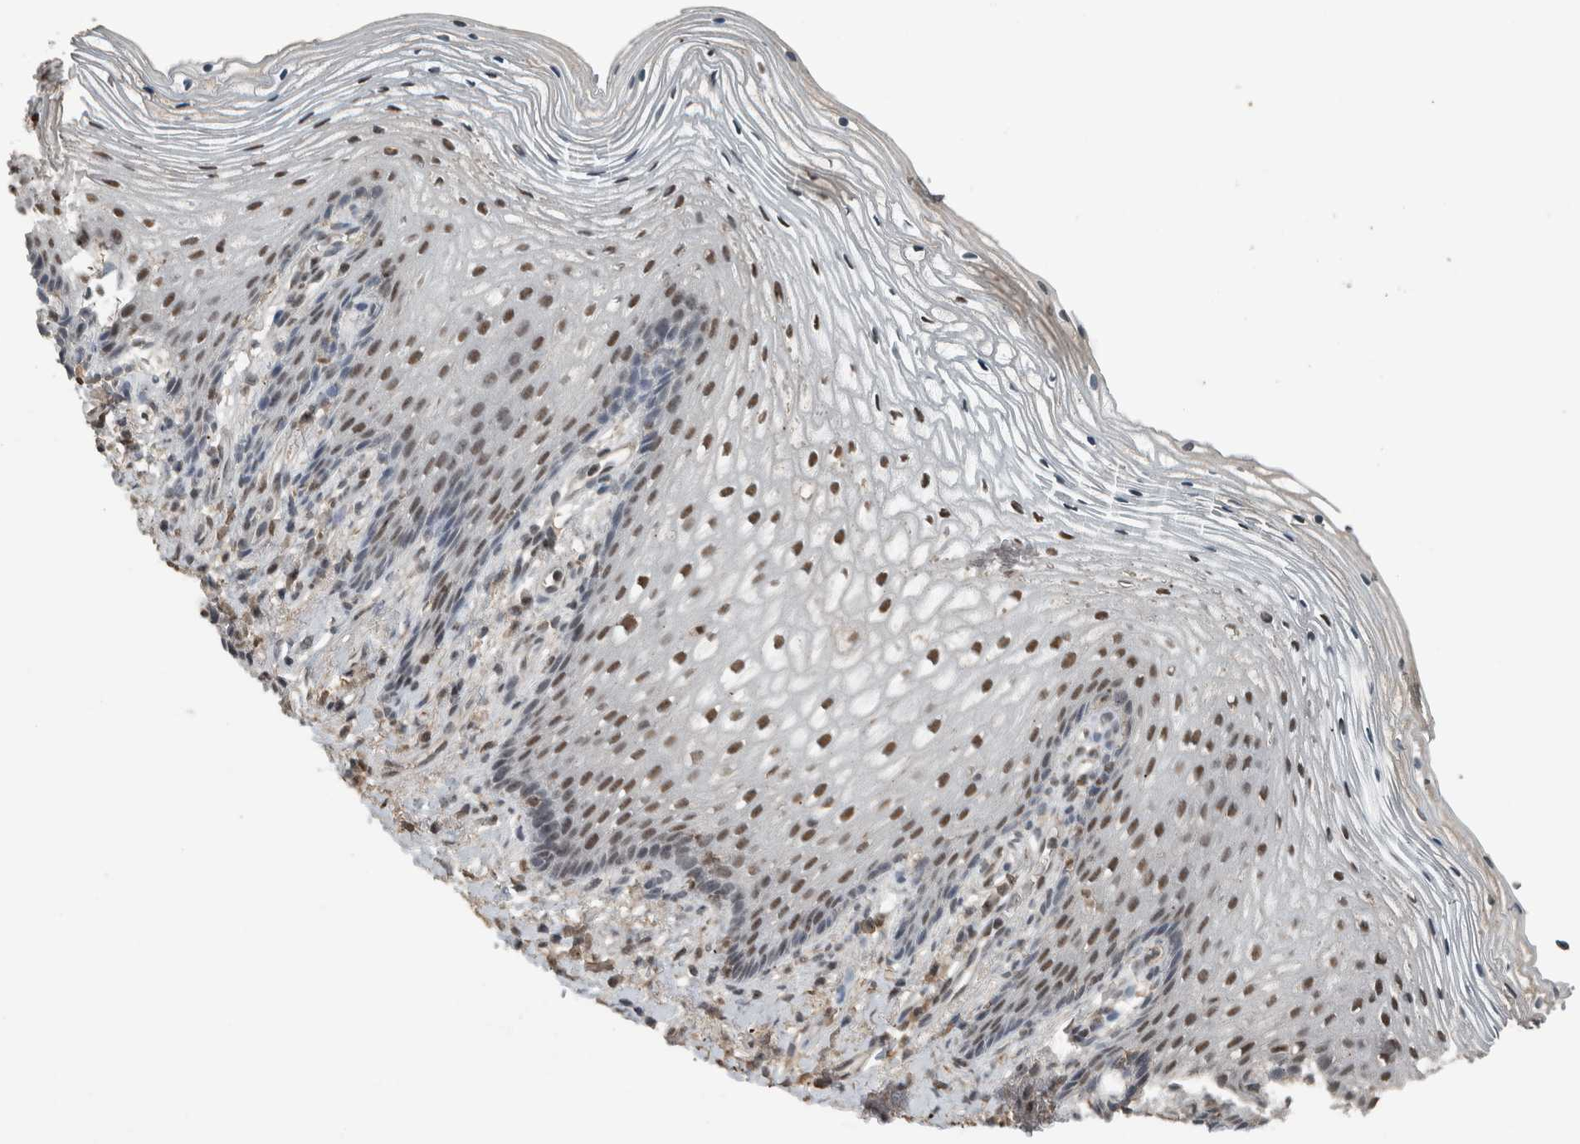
{"staining": {"intensity": "strong", "quantity": ">75%", "location": "nuclear"}, "tissue": "vagina", "cell_type": "Squamous epithelial cells", "image_type": "normal", "snomed": [{"axis": "morphology", "description": "Normal tissue, NOS"}, {"axis": "topography", "description": "Vagina"}], "caption": "Brown immunohistochemical staining in normal vagina shows strong nuclear staining in approximately >75% of squamous epithelial cells.", "gene": "ZNF24", "patient": {"sex": "female", "age": 60}}